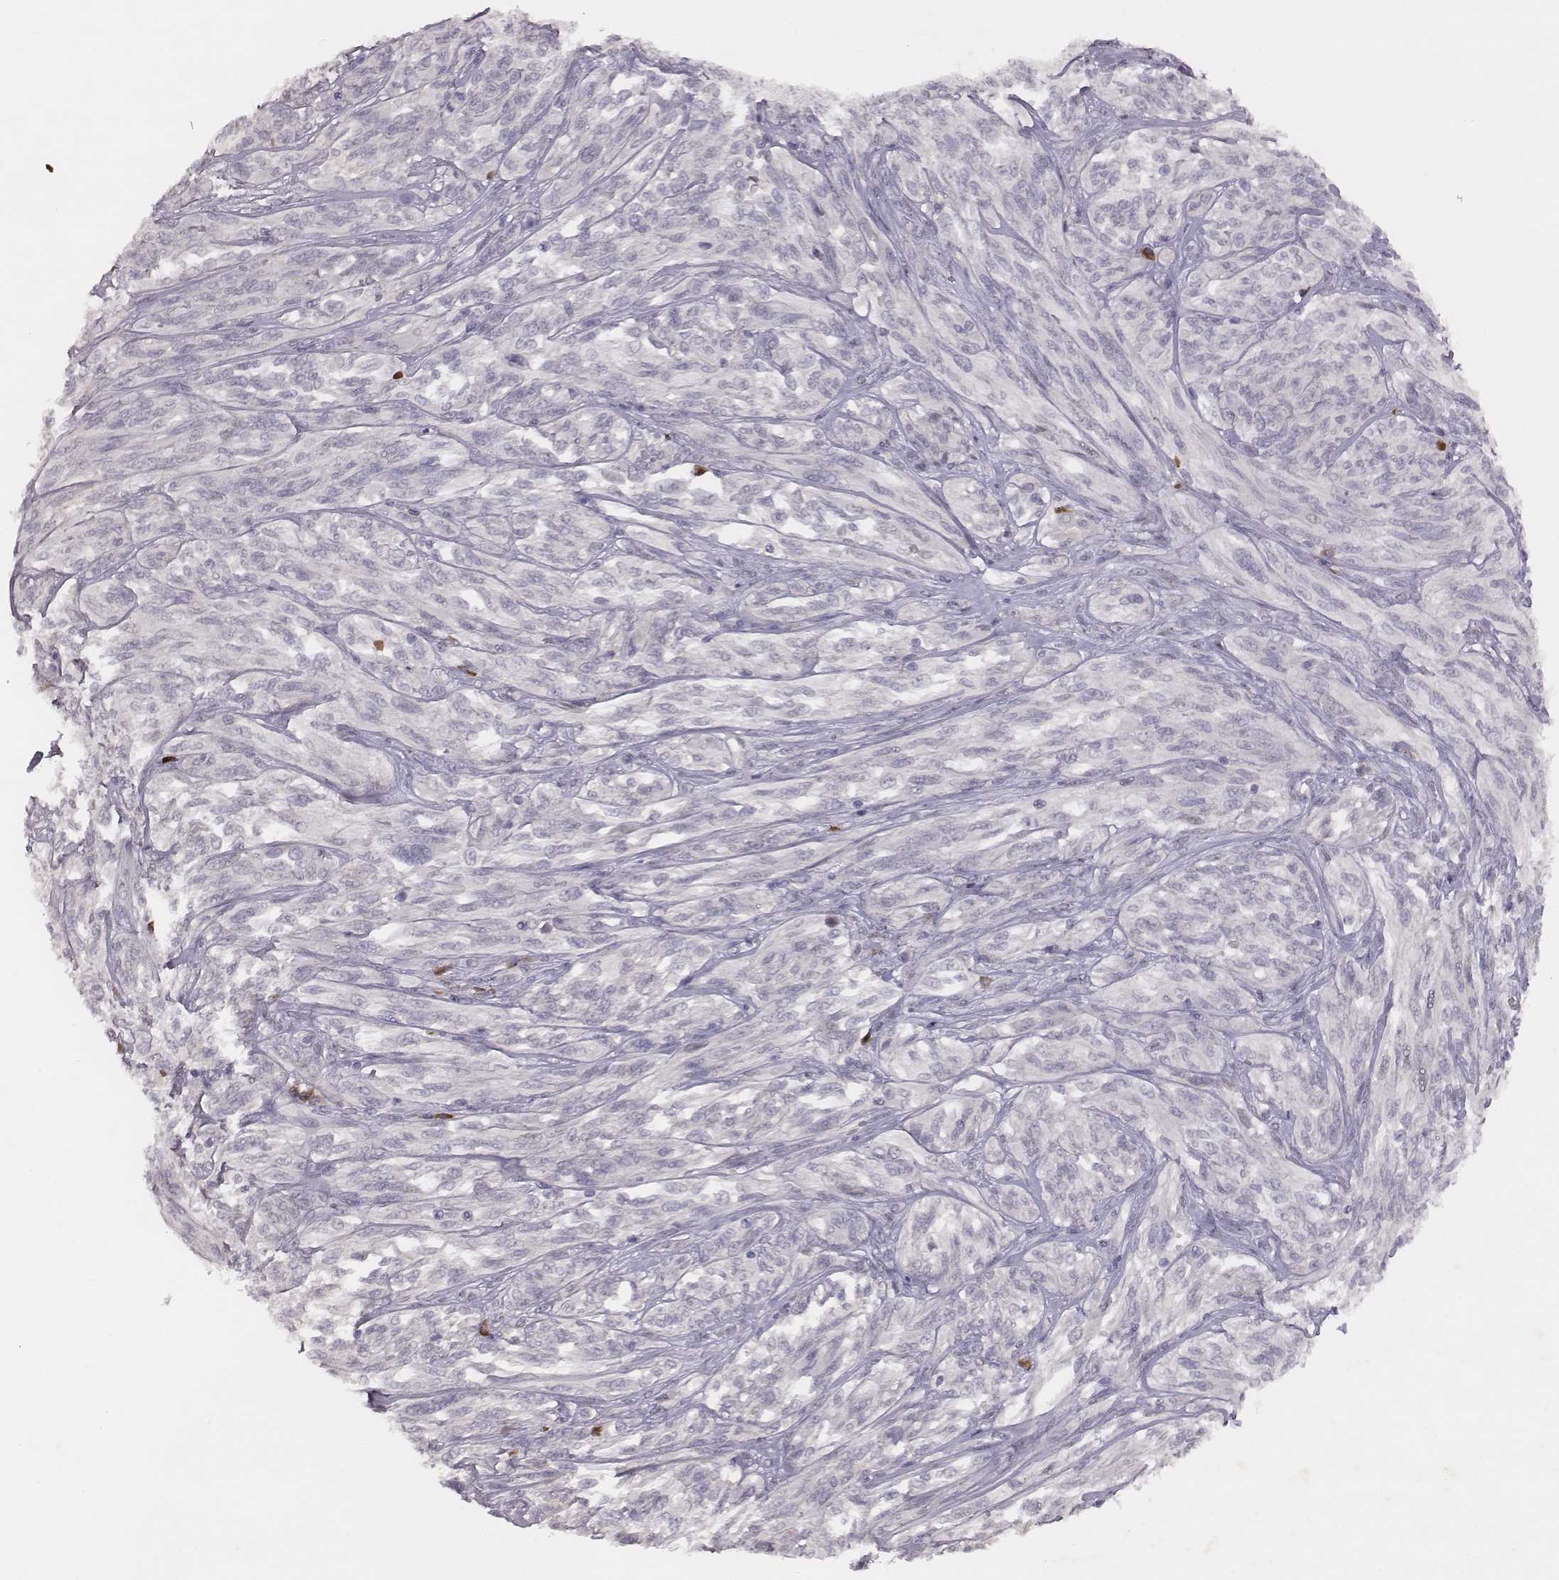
{"staining": {"intensity": "negative", "quantity": "none", "location": "none"}, "tissue": "melanoma", "cell_type": "Tumor cells", "image_type": "cancer", "snomed": [{"axis": "morphology", "description": "Malignant melanoma, NOS"}, {"axis": "topography", "description": "Skin"}], "caption": "An immunohistochemistry (IHC) photomicrograph of malignant melanoma is shown. There is no staining in tumor cells of malignant melanoma.", "gene": "SLC22A6", "patient": {"sex": "female", "age": 91}}